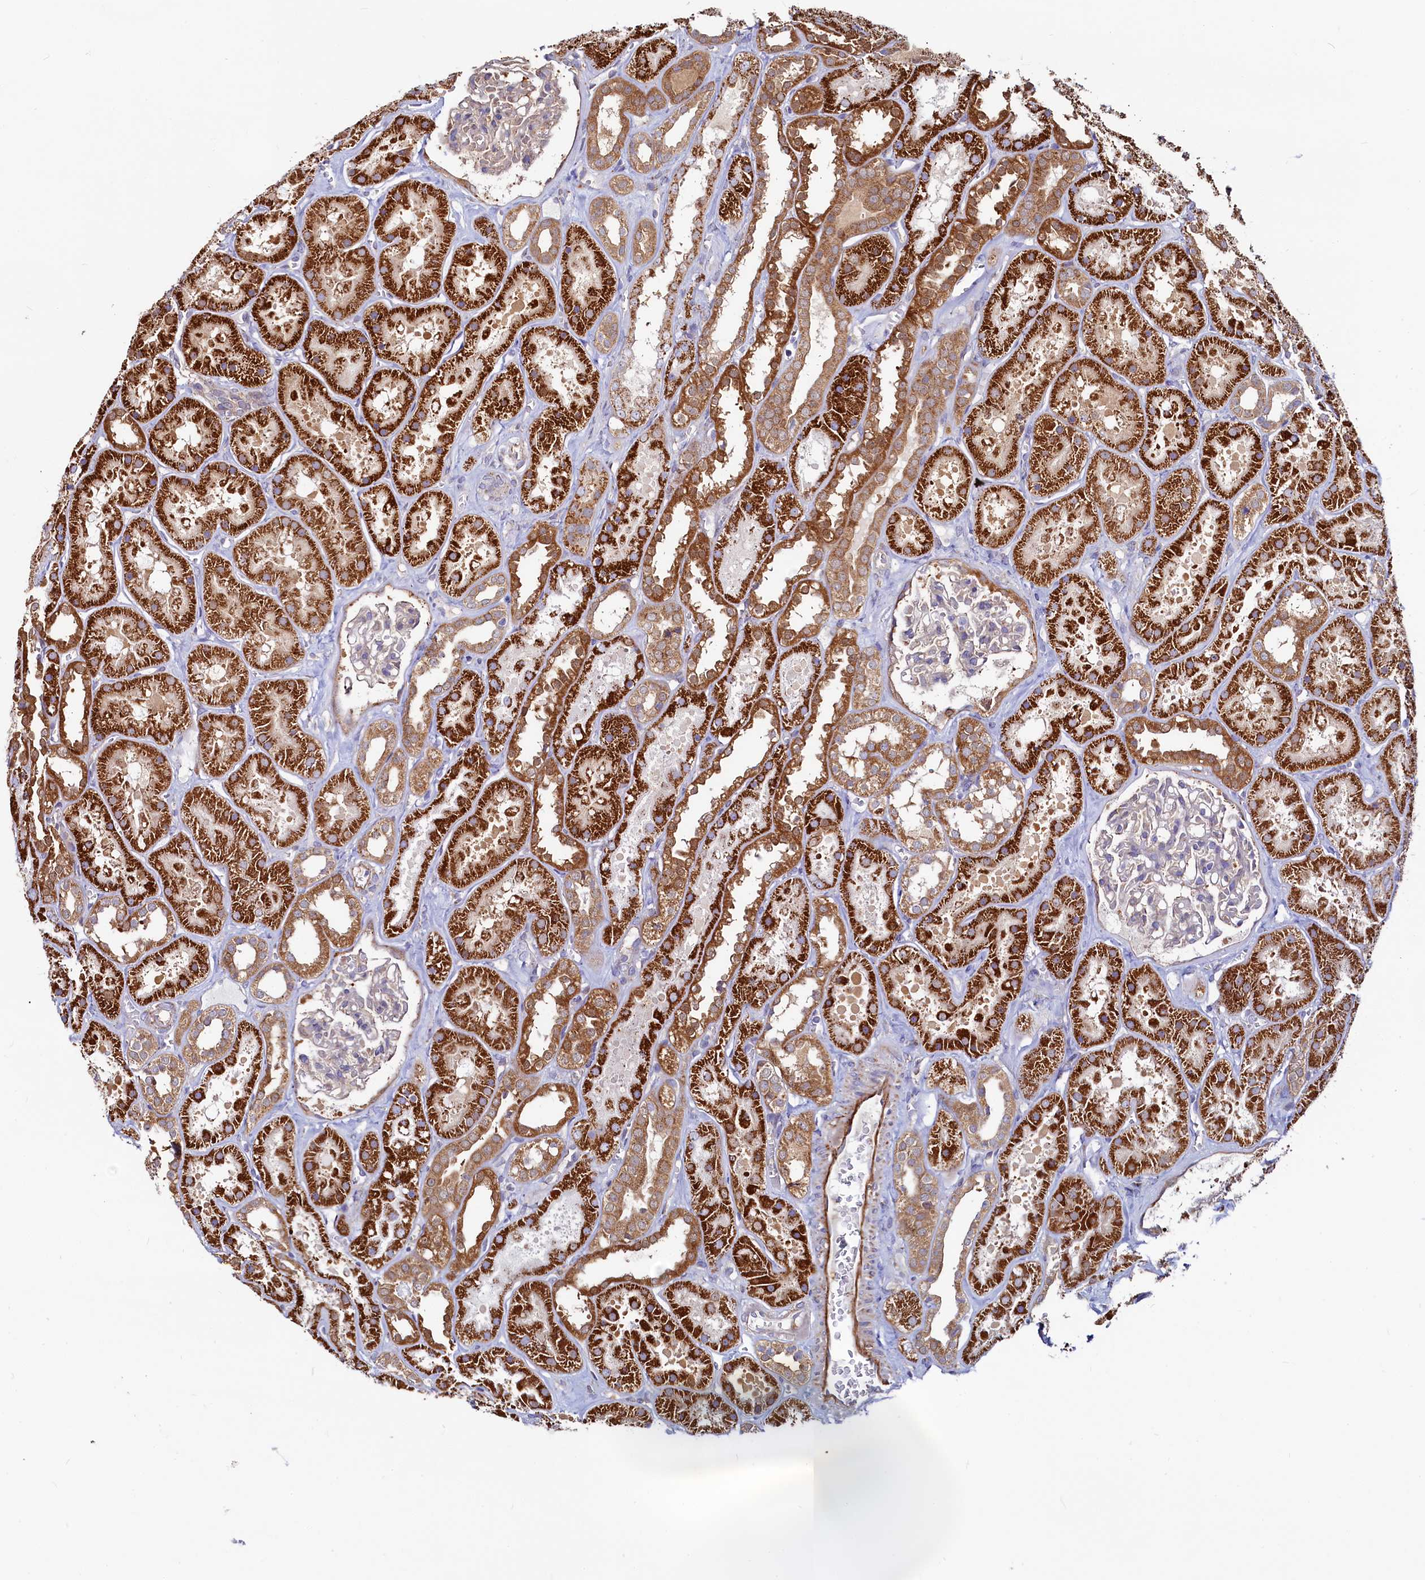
{"staining": {"intensity": "moderate", "quantity": "<25%", "location": "cytoplasmic/membranous"}, "tissue": "kidney", "cell_type": "Cells in glomeruli", "image_type": "normal", "snomed": [{"axis": "morphology", "description": "Normal tissue, NOS"}, {"axis": "topography", "description": "Kidney"}], "caption": "Approximately <25% of cells in glomeruli in normal kidney reveal moderate cytoplasmic/membranous protein positivity as visualized by brown immunohistochemical staining.", "gene": "ASTE1", "patient": {"sex": "female", "age": 41}}